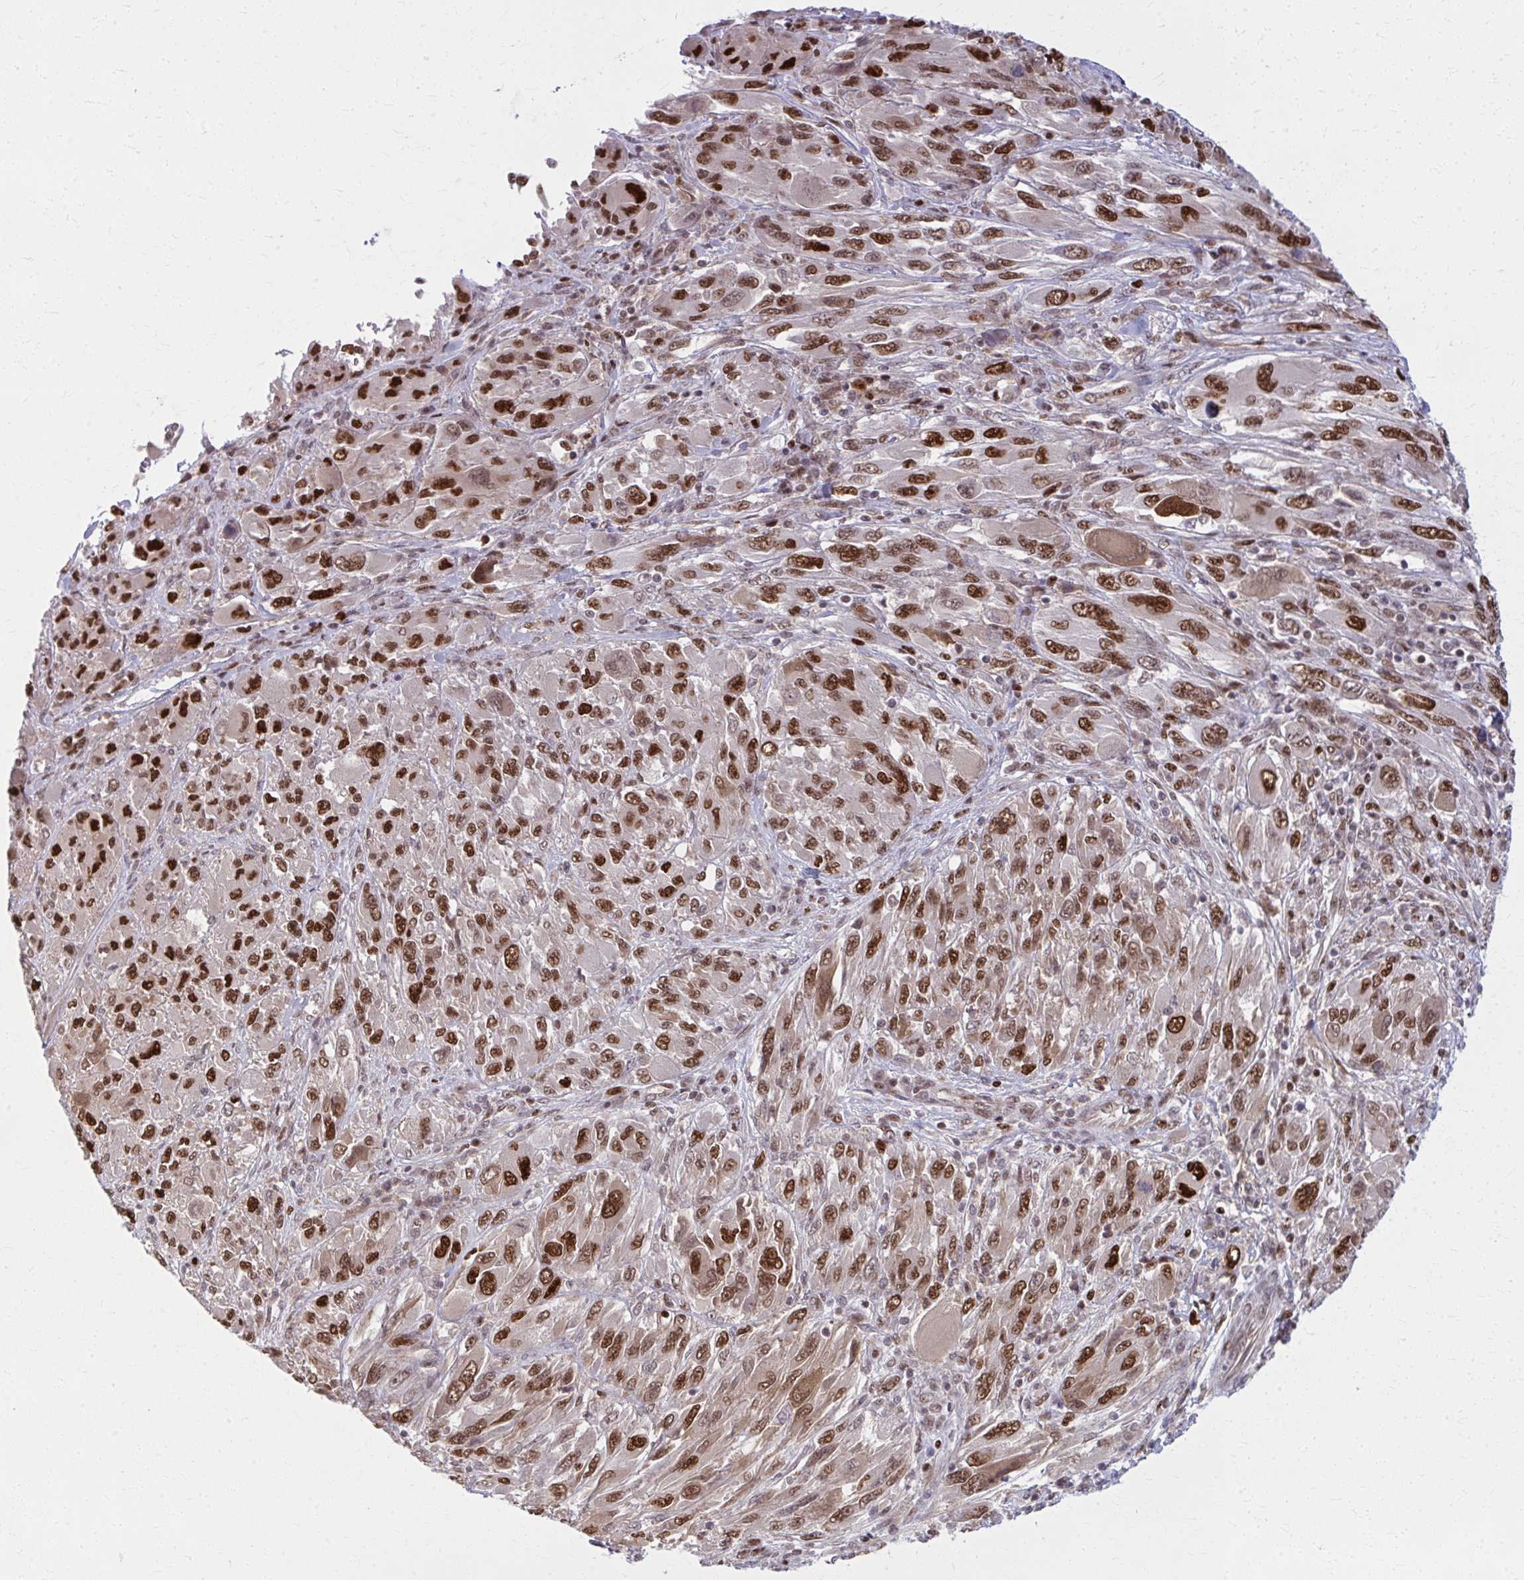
{"staining": {"intensity": "strong", "quantity": ">75%", "location": "nuclear"}, "tissue": "melanoma", "cell_type": "Tumor cells", "image_type": "cancer", "snomed": [{"axis": "morphology", "description": "Malignant melanoma, NOS"}, {"axis": "topography", "description": "Skin"}], "caption": "An image of malignant melanoma stained for a protein demonstrates strong nuclear brown staining in tumor cells.", "gene": "ZNF559", "patient": {"sex": "female", "age": 91}}